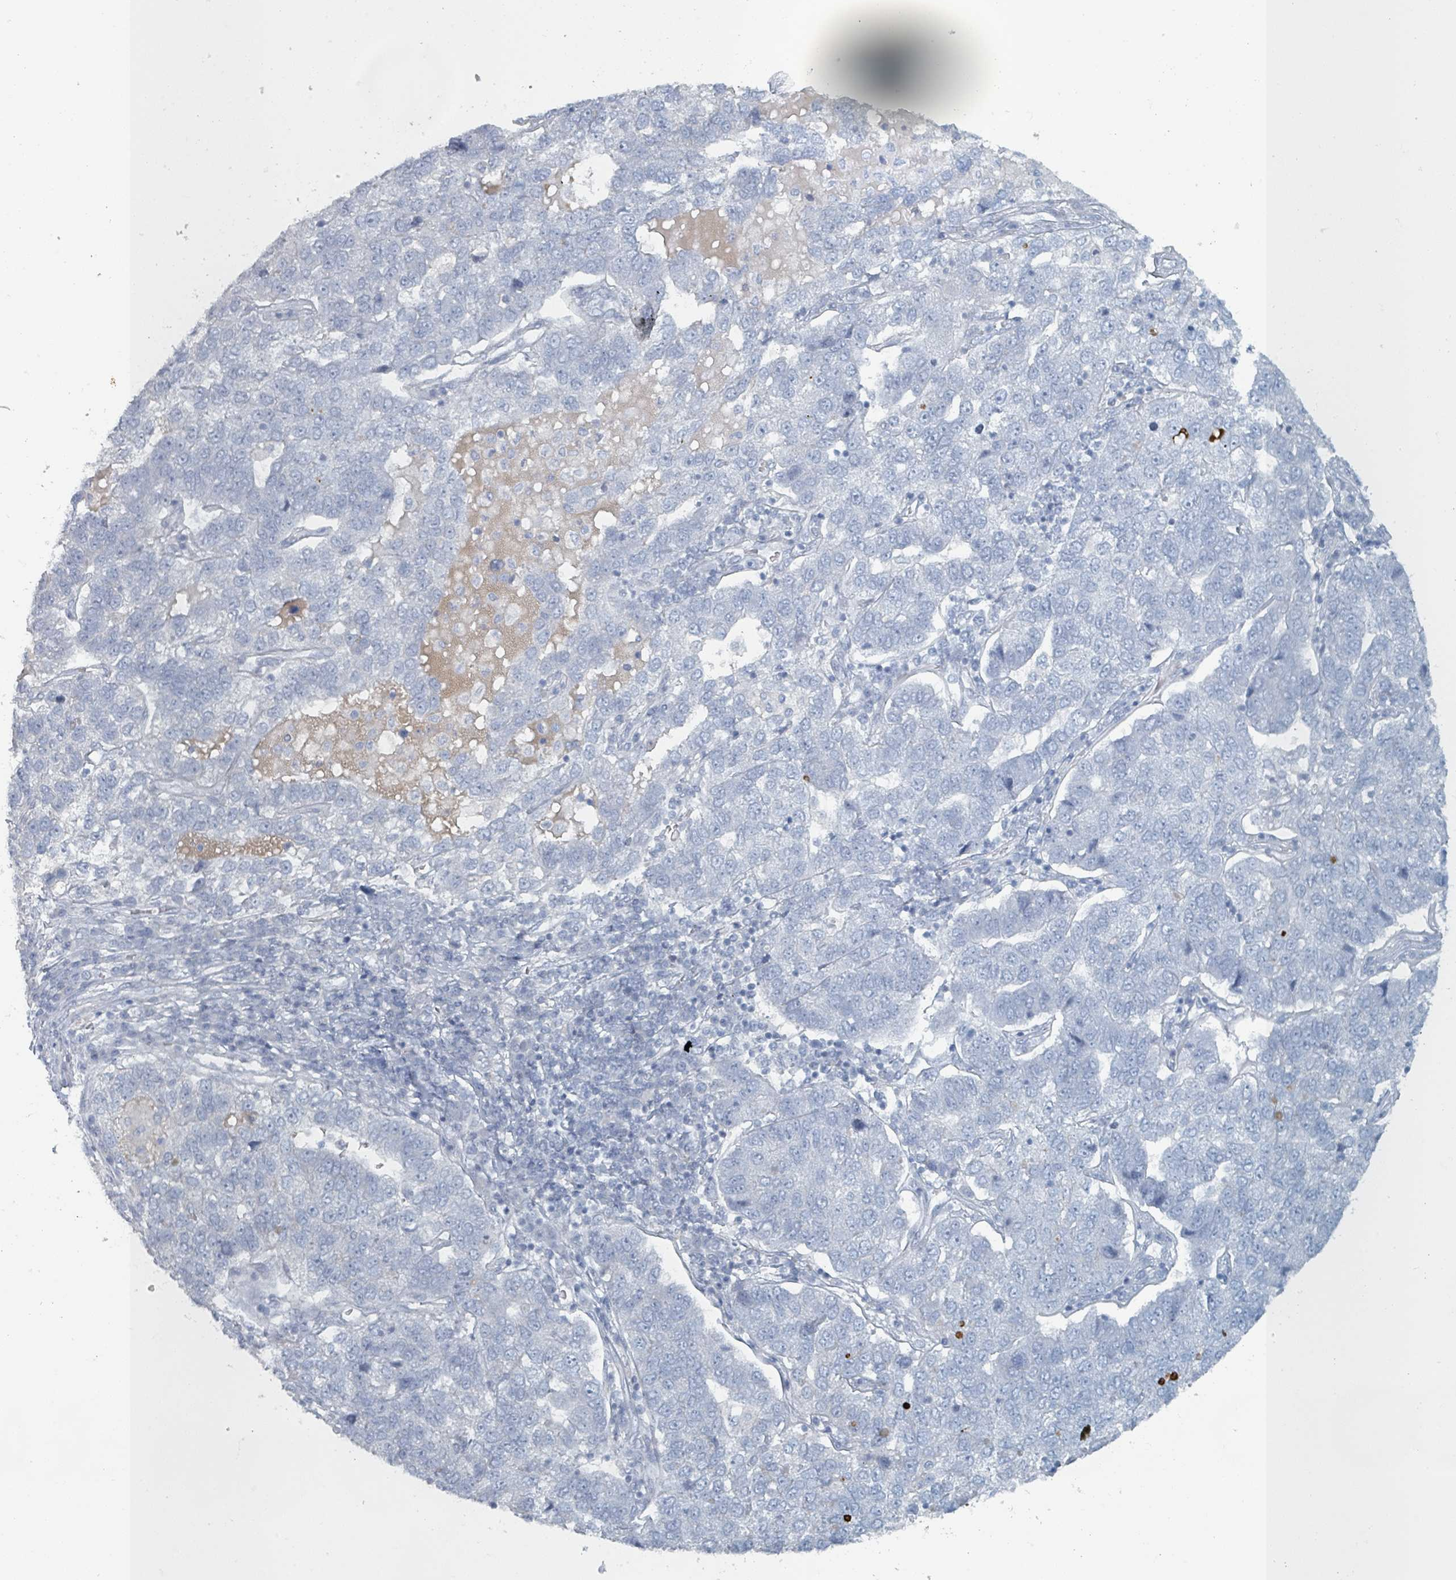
{"staining": {"intensity": "negative", "quantity": "none", "location": "none"}, "tissue": "pancreatic cancer", "cell_type": "Tumor cells", "image_type": "cancer", "snomed": [{"axis": "morphology", "description": "Adenocarcinoma, NOS"}, {"axis": "topography", "description": "Pancreas"}], "caption": "This histopathology image is of pancreatic adenocarcinoma stained with immunohistochemistry to label a protein in brown with the nuclei are counter-stained blue. There is no expression in tumor cells. Nuclei are stained in blue.", "gene": "HEATR5A", "patient": {"sex": "female", "age": 61}}